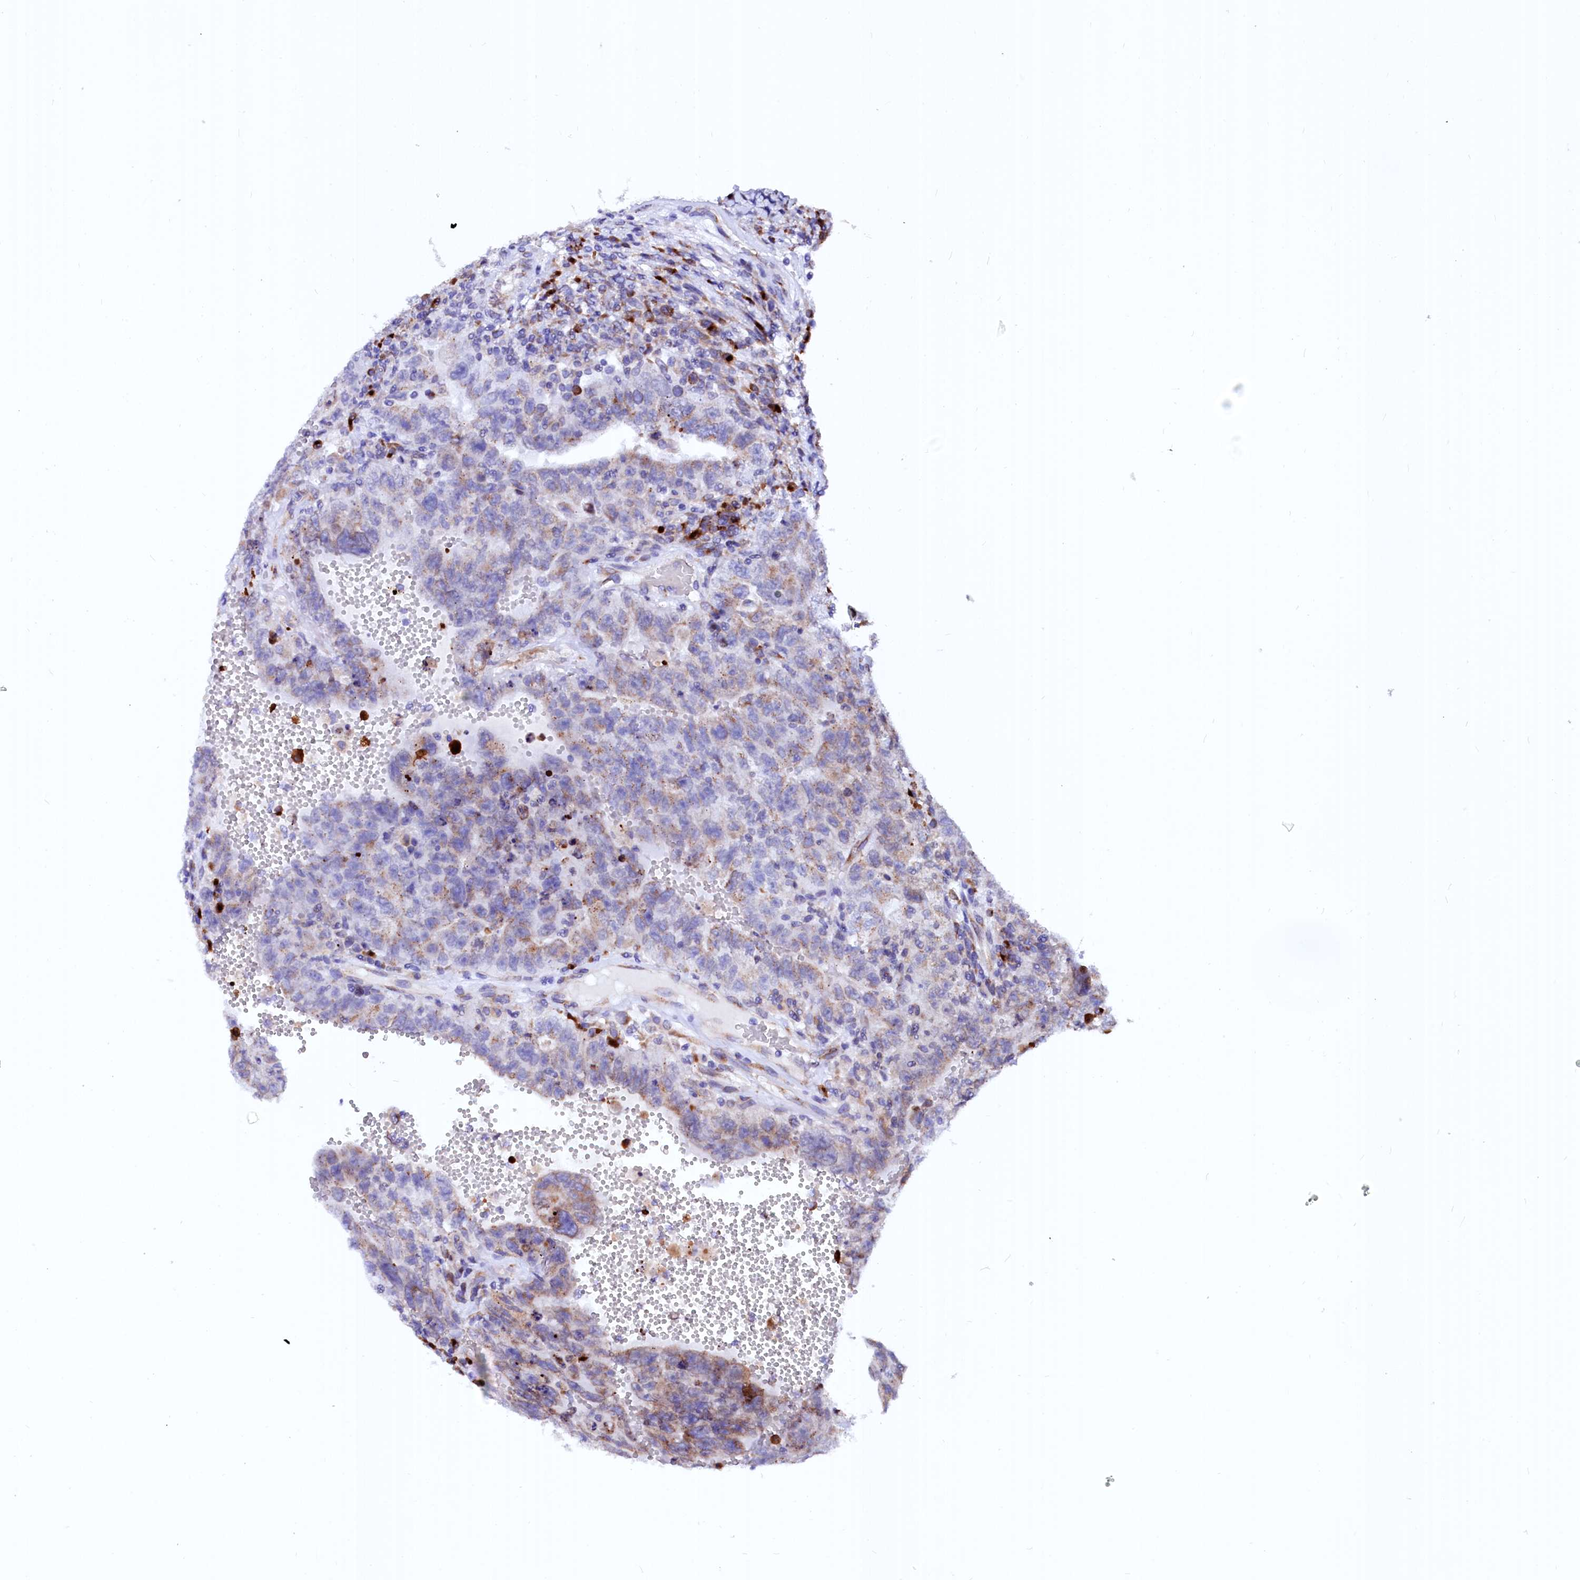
{"staining": {"intensity": "moderate", "quantity": "<25%", "location": "cytoplasmic/membranous"}, "tissue": "testis cancer", "cell_type": "Tumor cells", "image_type": "cancer", "snomed": [{"axis": "morphology", "description": "Carcinoma, Embryonal, NOS"}, {"axis": "topography", "description": "Testis"}], "caption": "Testis cancer (embryonal carcinoma) was stained to show a protein in brown. There is low levels of moderate cytoplasmic/membranous staining in approximately <25% of tumor cells.", "gene": "LMAN1", "patient": {"sex": "male", "age": 26}}